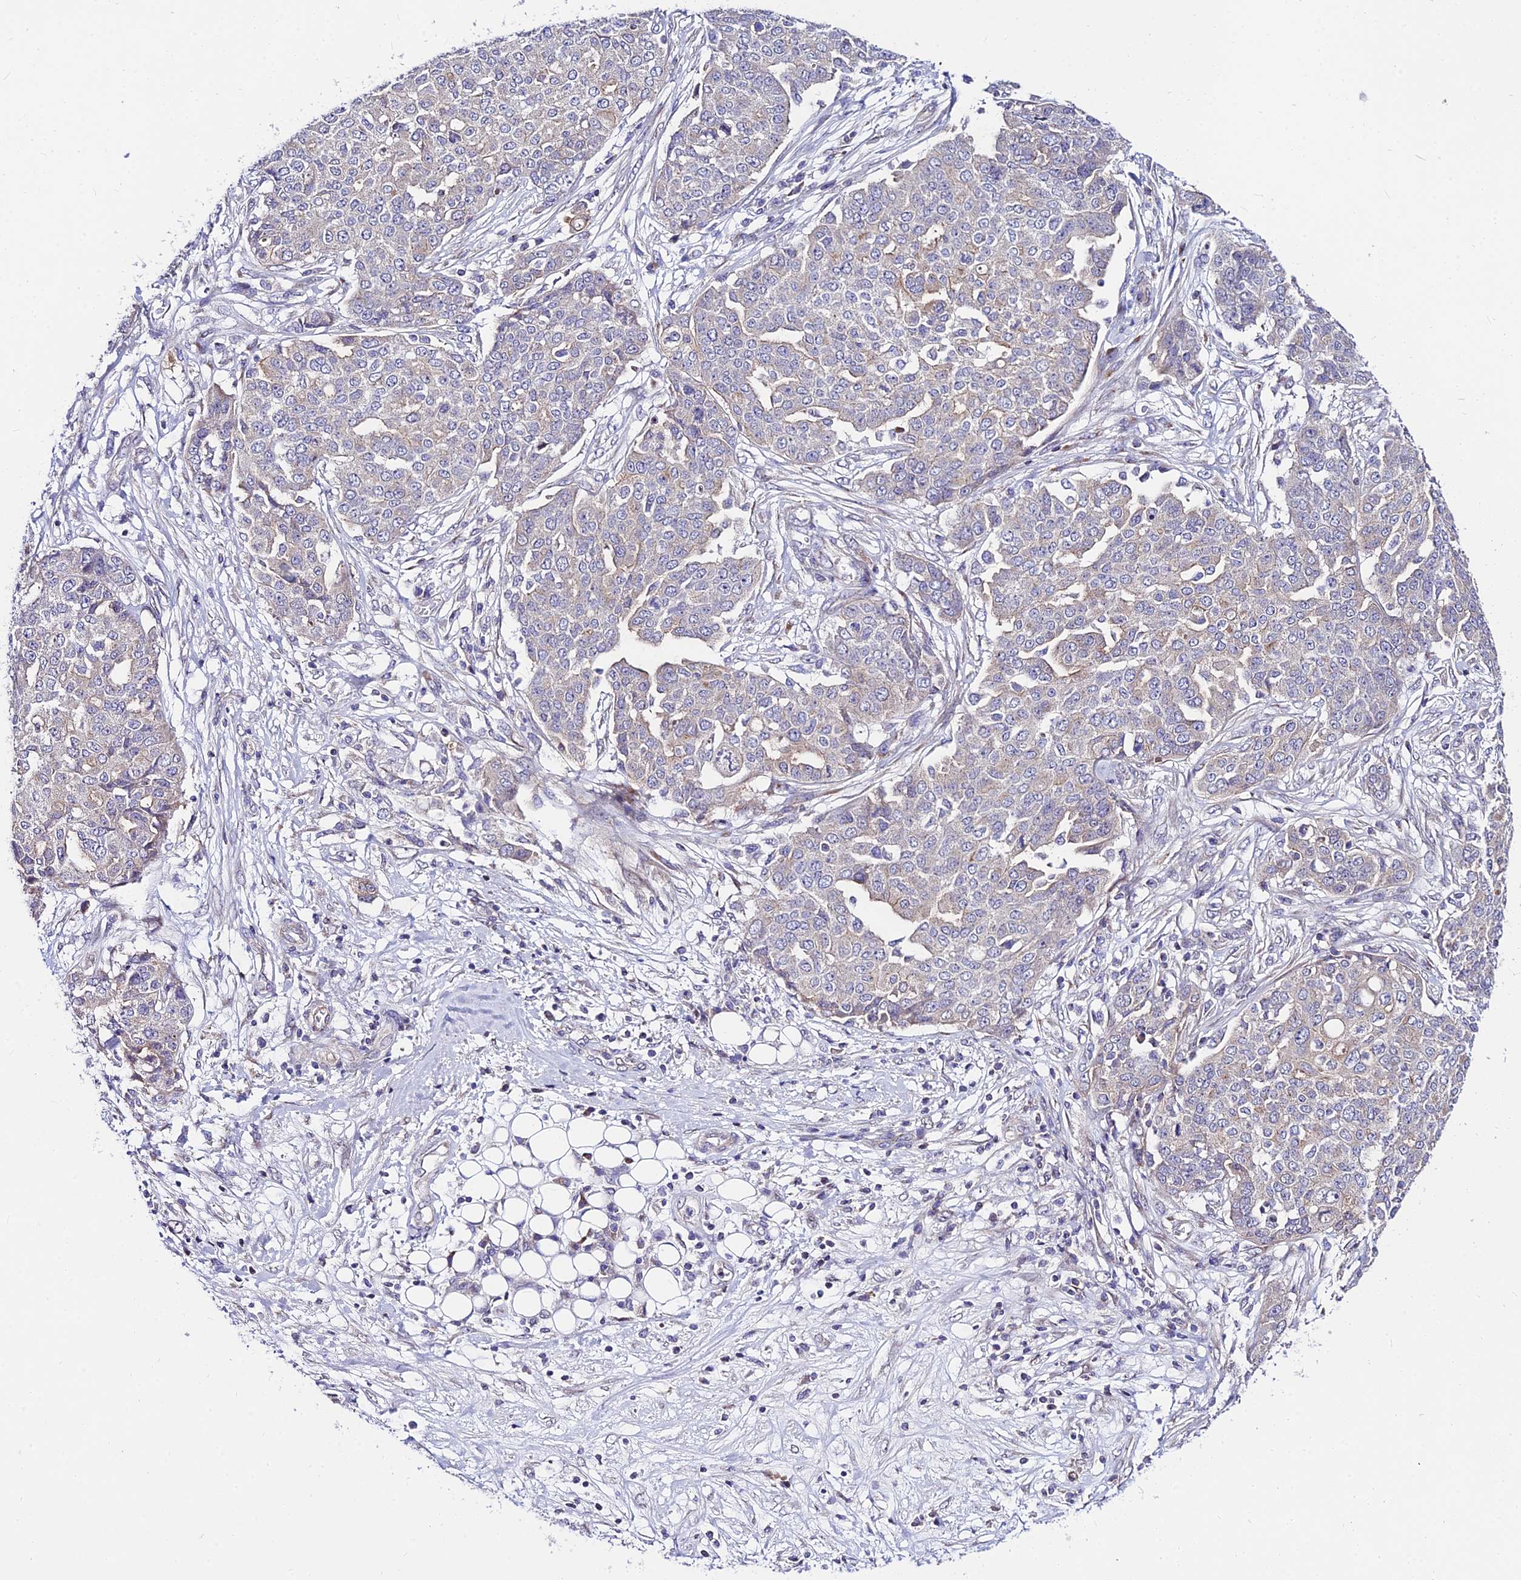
{"staining": {"intensity": "negative", "quantity": "none", "location": "none"}, "tissue": "ovarian cancer", "cell_type": "Tumor cells", "image_type": "cancer", "snomed": [{"axis": "morphology", "description": "Cystadenocarcinoma, serous, NOS"}, {"axis": "topography", "description": "Soft tissue"}, {"axis": "topography", "description": "Ovary"}], "caption": "Tumor cells show no significant positivity in serous cystadenocarcinoma (ovarian). The staining was performed using DAB (3,3'-diaminobenzidine) to visualize the protein expression in brown, while the nuclei were stained in blue with hematoxylin (Magnification: 20x).", "gene": "C6orf132", "patient": {"sex": "female", "age": 57}}